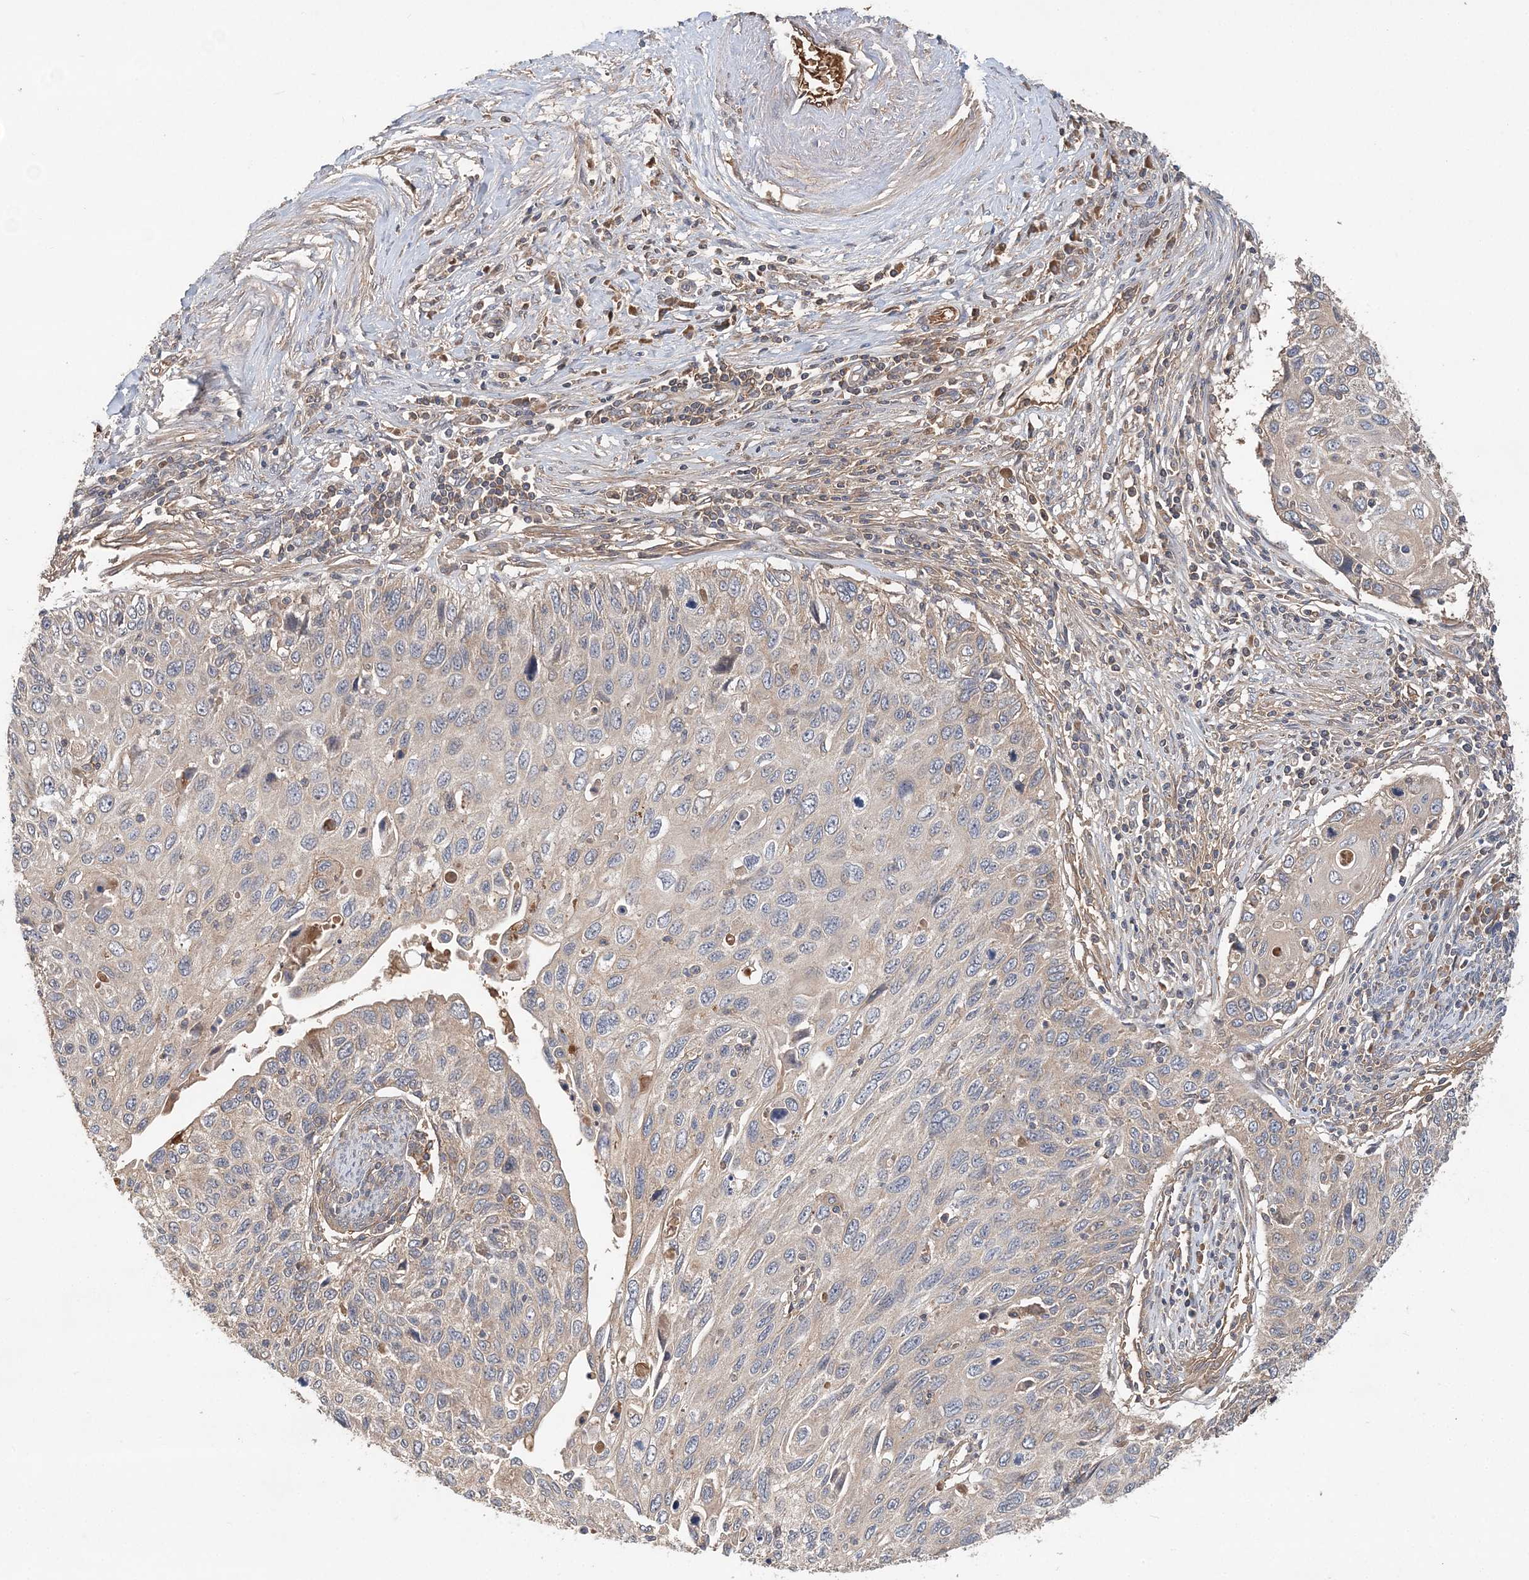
{"staining": {"intensity": "negative", "quantity": "none", "location": "none"}, "tissue": "cervical cancer", "cell_type": "Tumor cells", "image_type": "cancer", "snomed": [{"axis": "morphology", "description": "Squamous cell carcinoma, NOS"}, {"axis": "topography", "description": "Cervix"}], "caption": "Immunohistochemistry histopathology image of human cervical cancer stained for a protein (brown), which displays no positivity in tumor cells.", "gene": "SYCP3", "patient": {"sex": "female", "age": 70}}